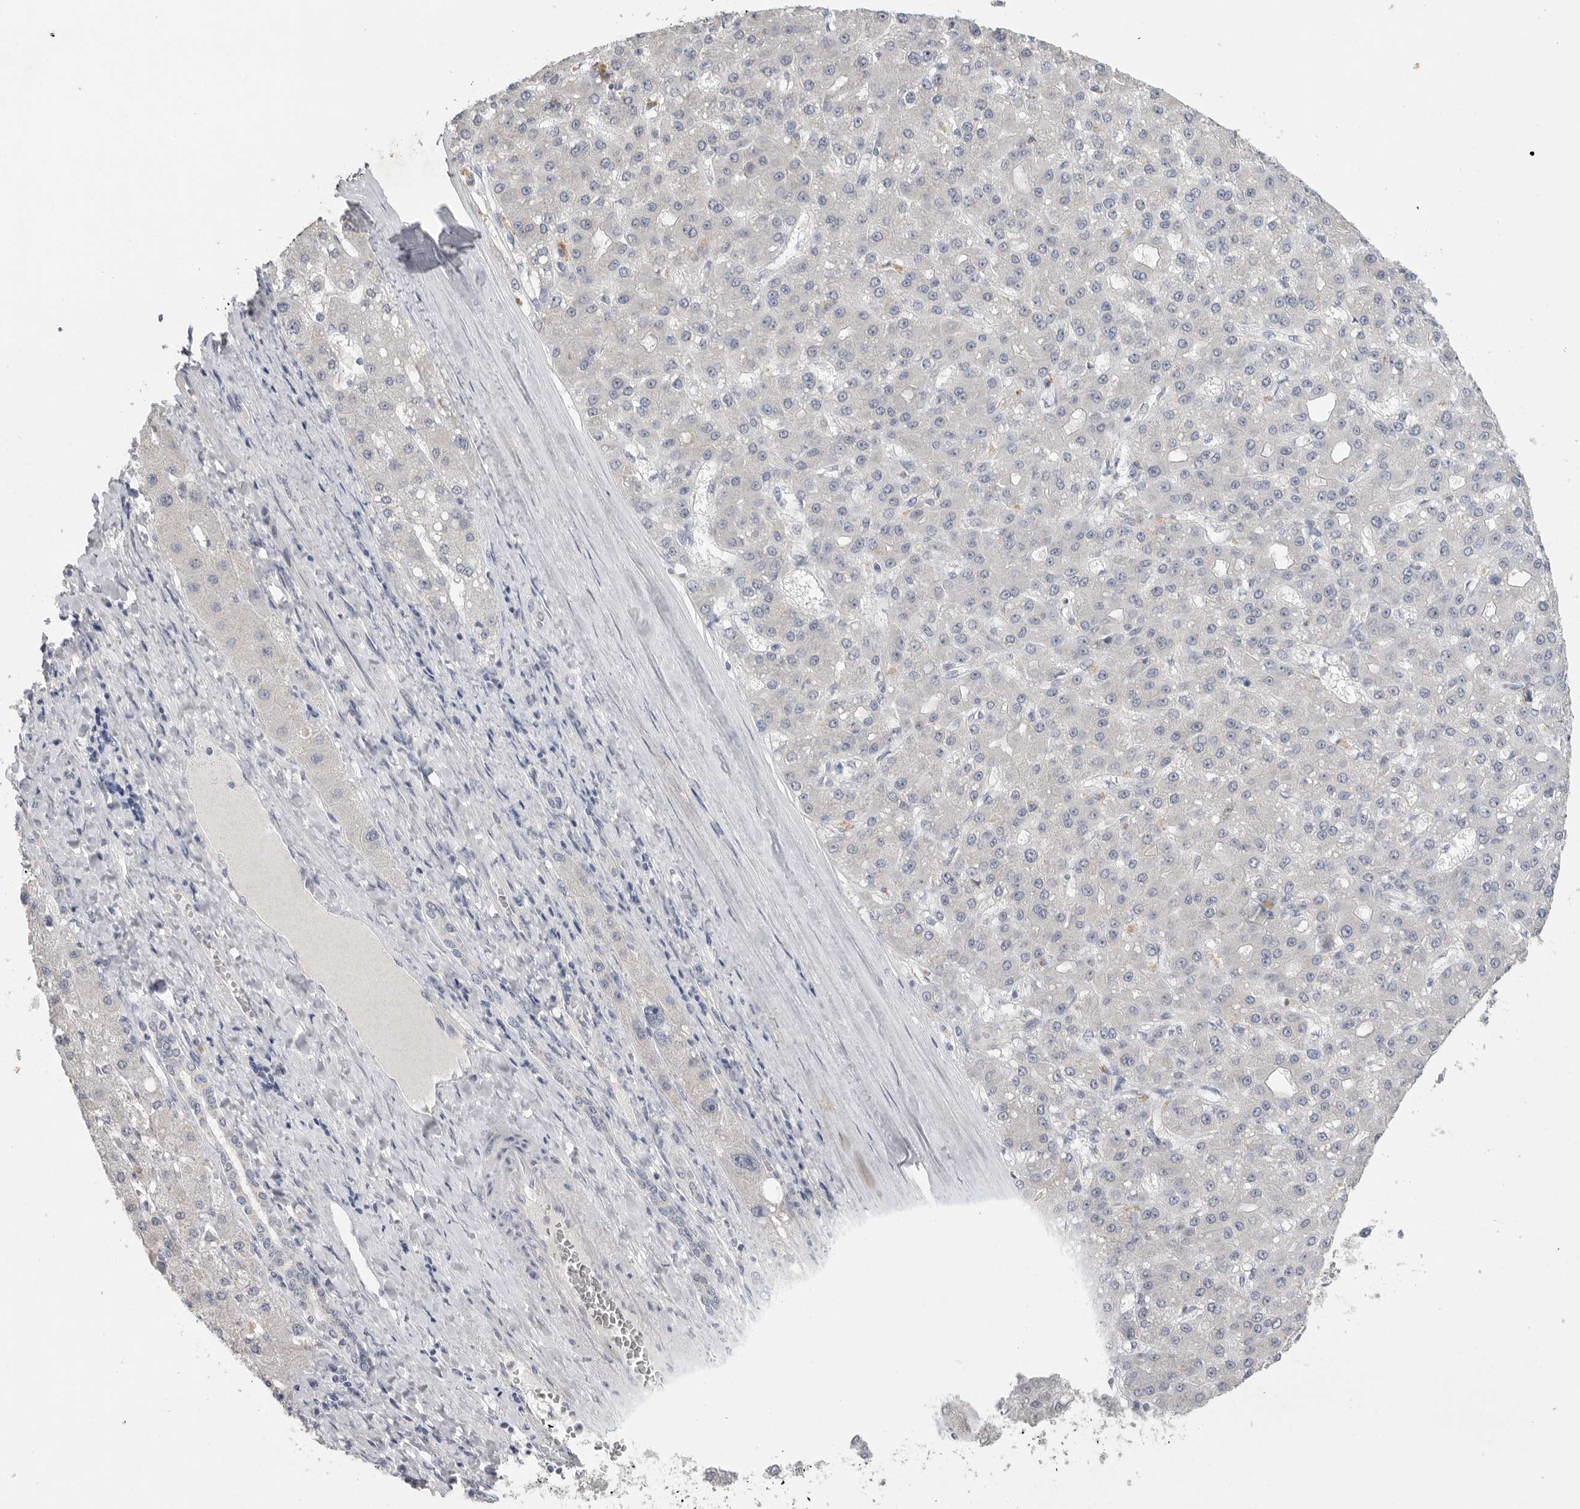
{"staining": {"intensity": "negative", "quantity": "none", "location": "none"}, "tissue": "liver cancer", "cell_type": "Tumor cells", "image_type": "cancer", "snomed": [{"axis": "morphology", "description": "Carcinoma, Hepatocellular, NOS"}, {"axis": "topography", "description": "Liver"}], "caption": "Immunohistochemistry (IHC) micrograph of neoplastic tissue: liver hepatocellular carcinoma stained with DAB reveals no significant protein staining in tumor cells.", "gene": "REG4", "patient": {"sex": "male", "age": 67}}